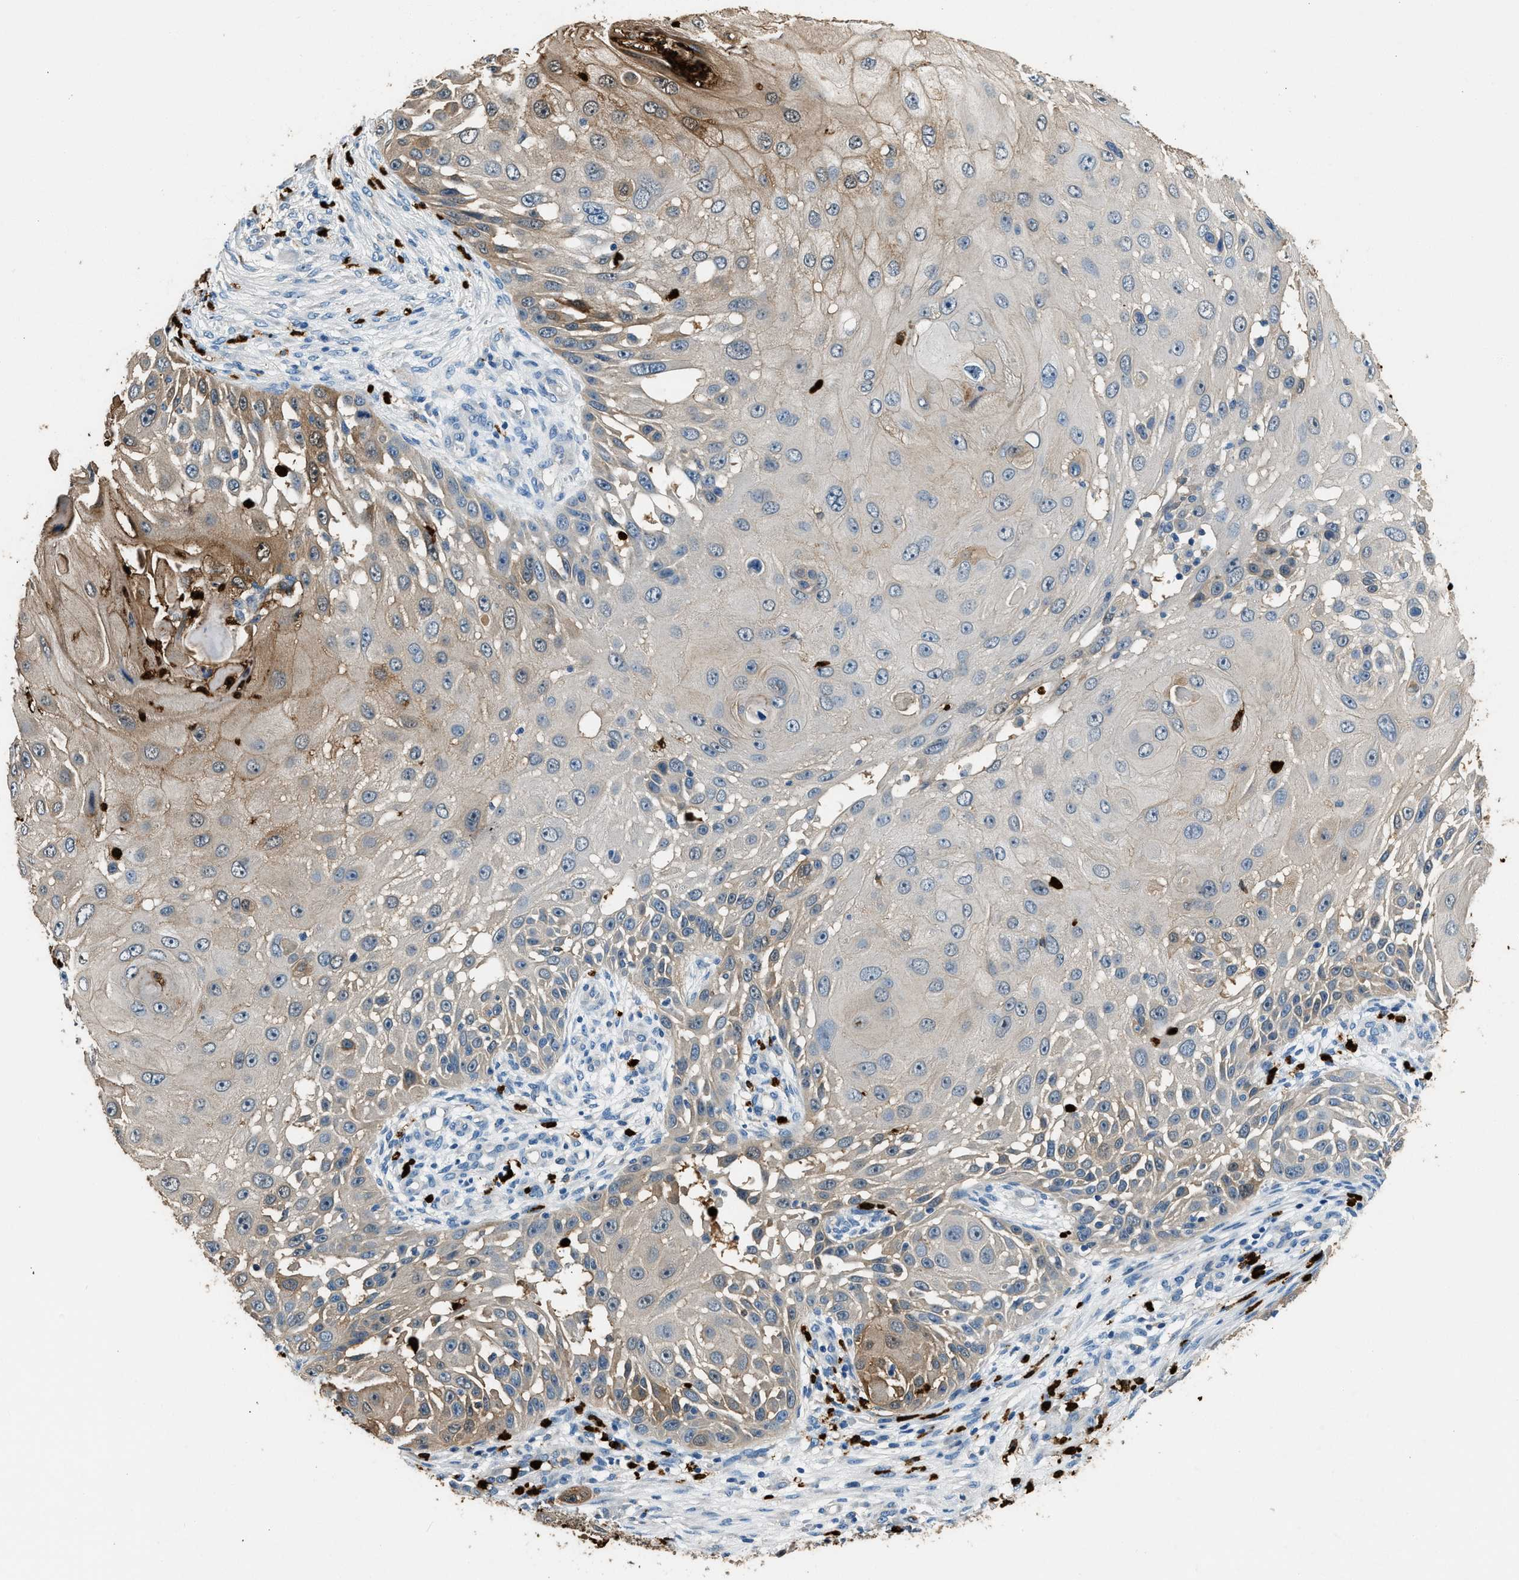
{"staining": {"intensity": "moderate", "quantity": "25%-75%", "location": "cytoplasmic/membranous"}, "tissue": "skin cancer", "cell_type": "Tumor cells", "image_type": "cancer", "snomed": [{"axis": "morphology", "description": "Squamous cell carcinoma, NOS"}, {"axis": "topography", "description": "Skin"}], "caption": "Human squamous cell carcinoma (skin) stained with a brown dye reveals moderate cytoplasmic/membranous positive staining in about 25%-75% of tumor cells.", "gene": "ANXA3", "patient": {"sex": "female", "age": 44}}